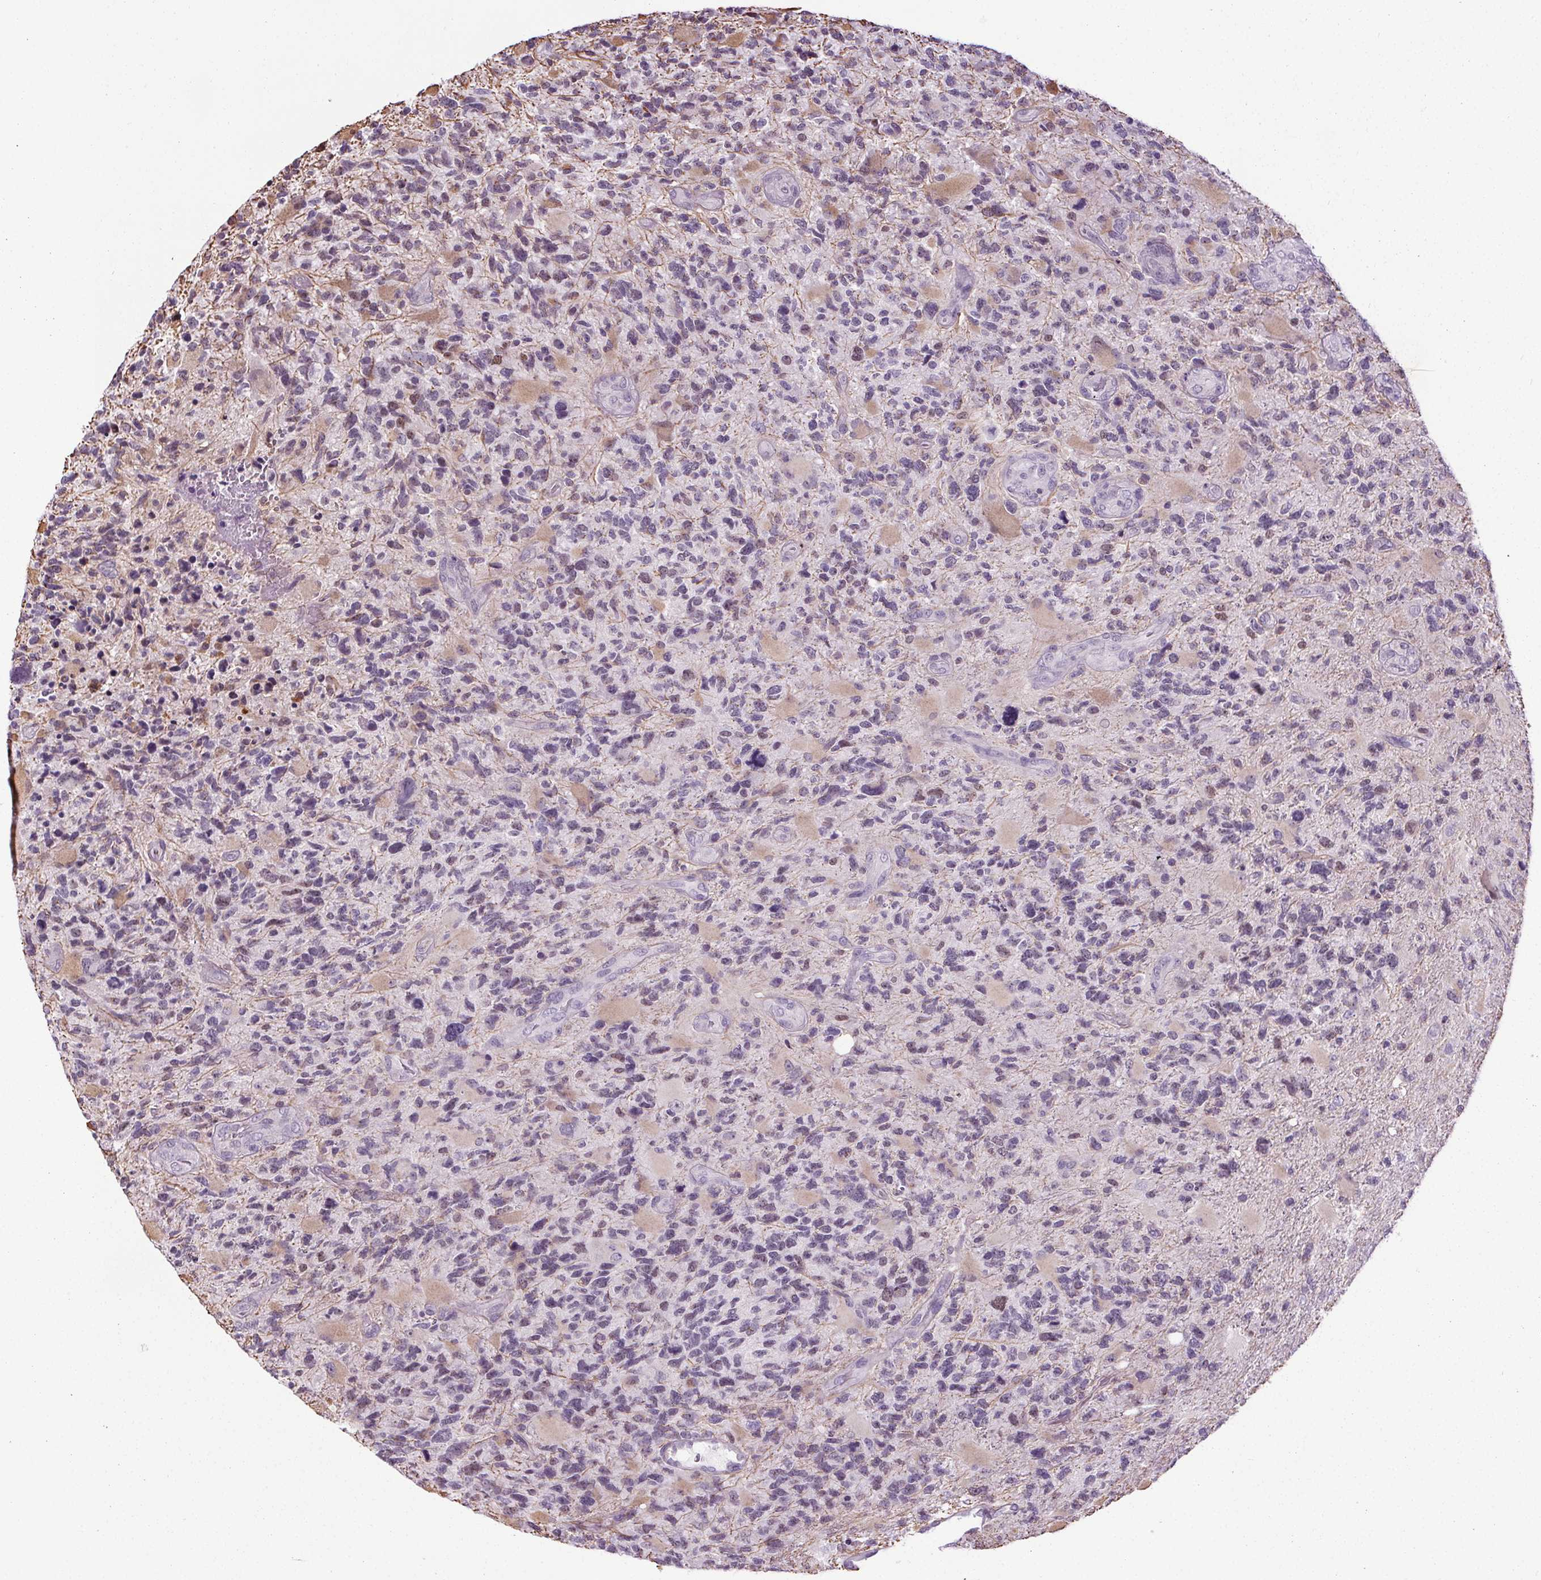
{"staining": {"intensity": "negative", "quantity": "none", "location": "none"}, "tissue": "glioma", "cell_type": "Tumor cells", "image_type": "cancer", "snomed": [{"axis": "morphology", "description": "Glioma, malignant, High grade"}, {"axis": "topography", "description": "Brain"}], "caption": "IHC of human glioma exhibits no expression in tumor cells.", "gene": "TMEM240", "patient": {"sex": "female", "age": 71}}